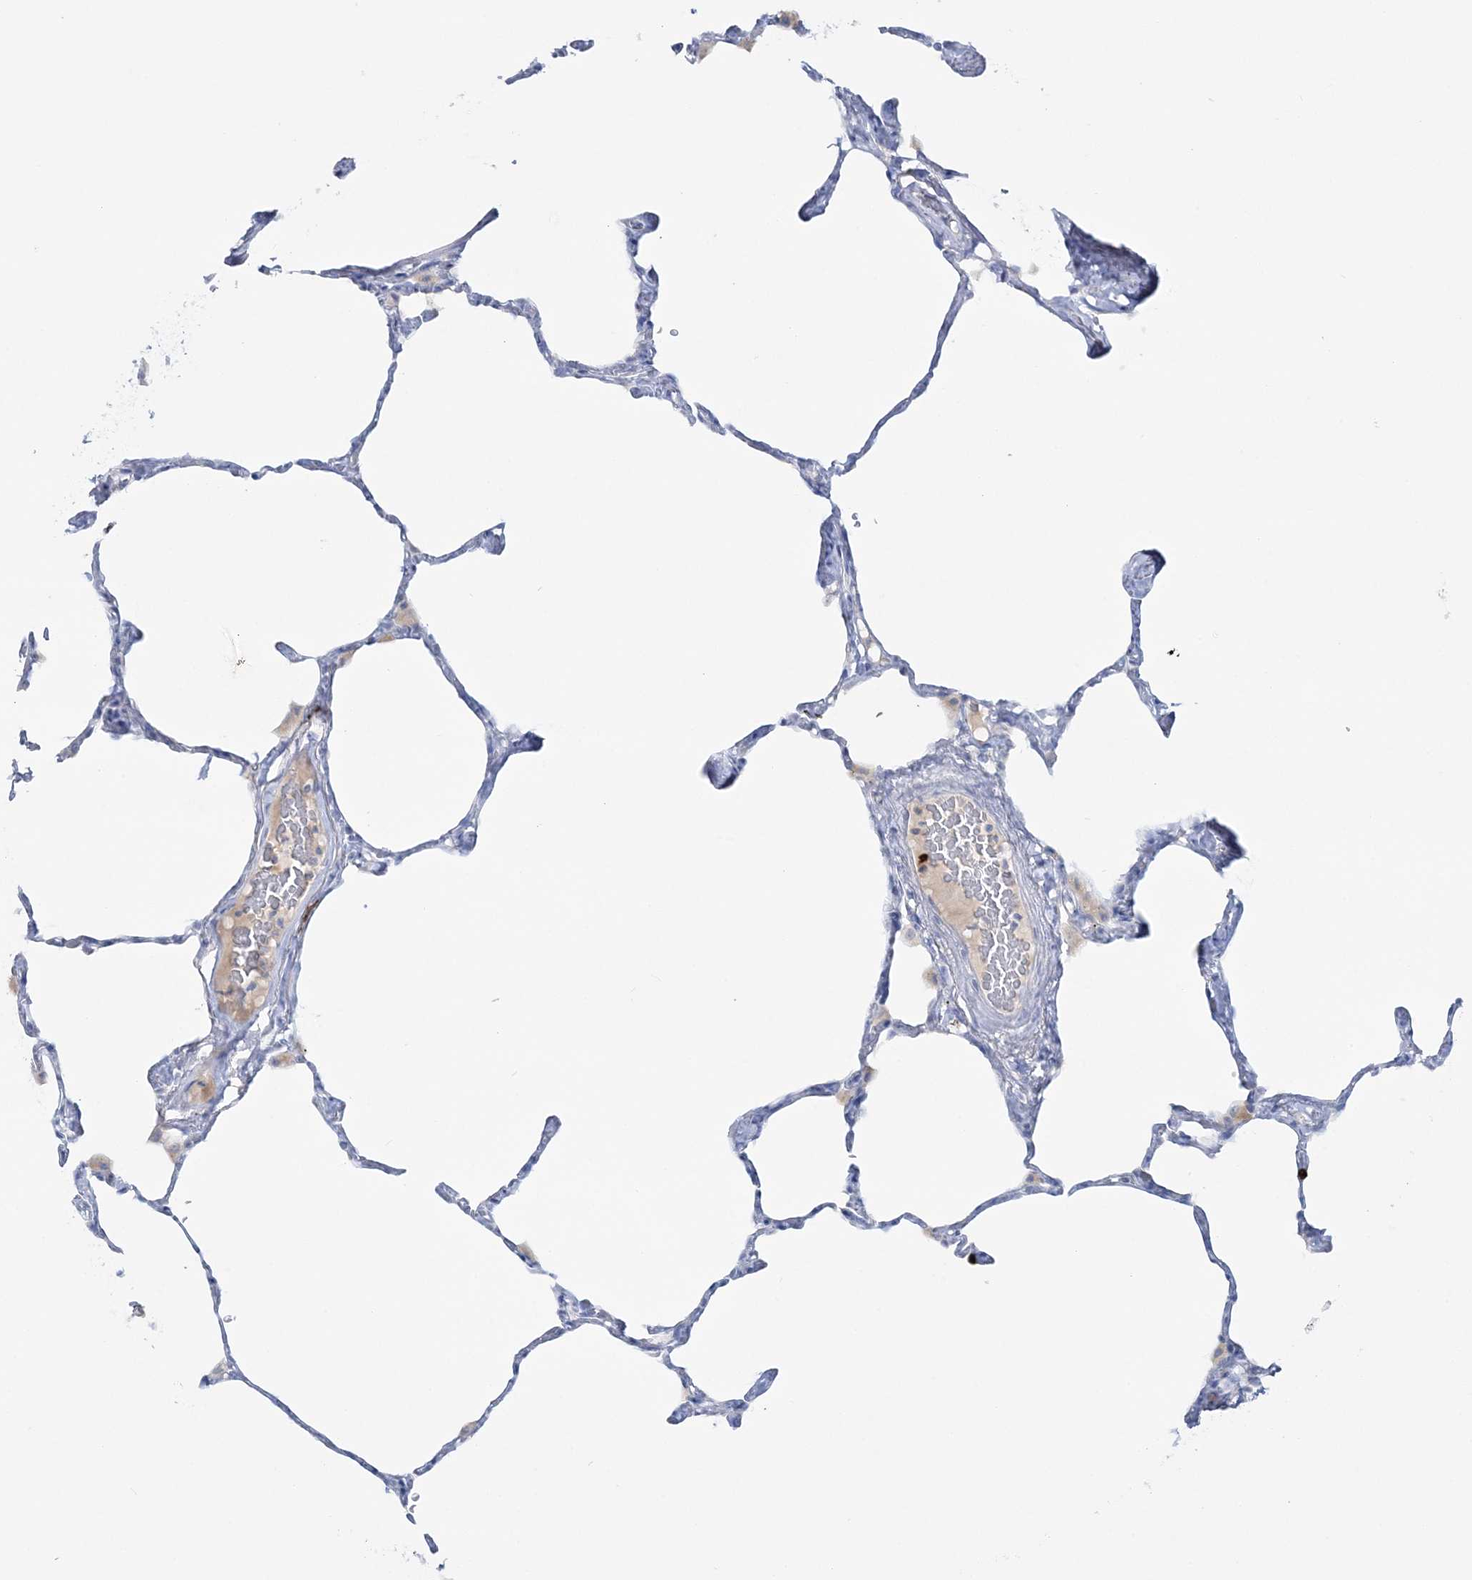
{"staining": {"intensity": "negative", "quantity": "none", "location": "none"}, "tissue": "lung", "cell_type": "Alveolar cells", "image_type": "normal", "snomed": [{"axis": "morphology", "description": "Normal tissue, NOS"}, {"axis": "topography", "description": "Lung"}], "caption": "A histopathology image of human lung is negative for staining in alveolar cells. (DAB (3,3'-diaminobenzidine) immunohistochemistry with hematoxylin counter stain).", "gene": "WDSUB1", "patient": {"sex": "male", "age": 65}}